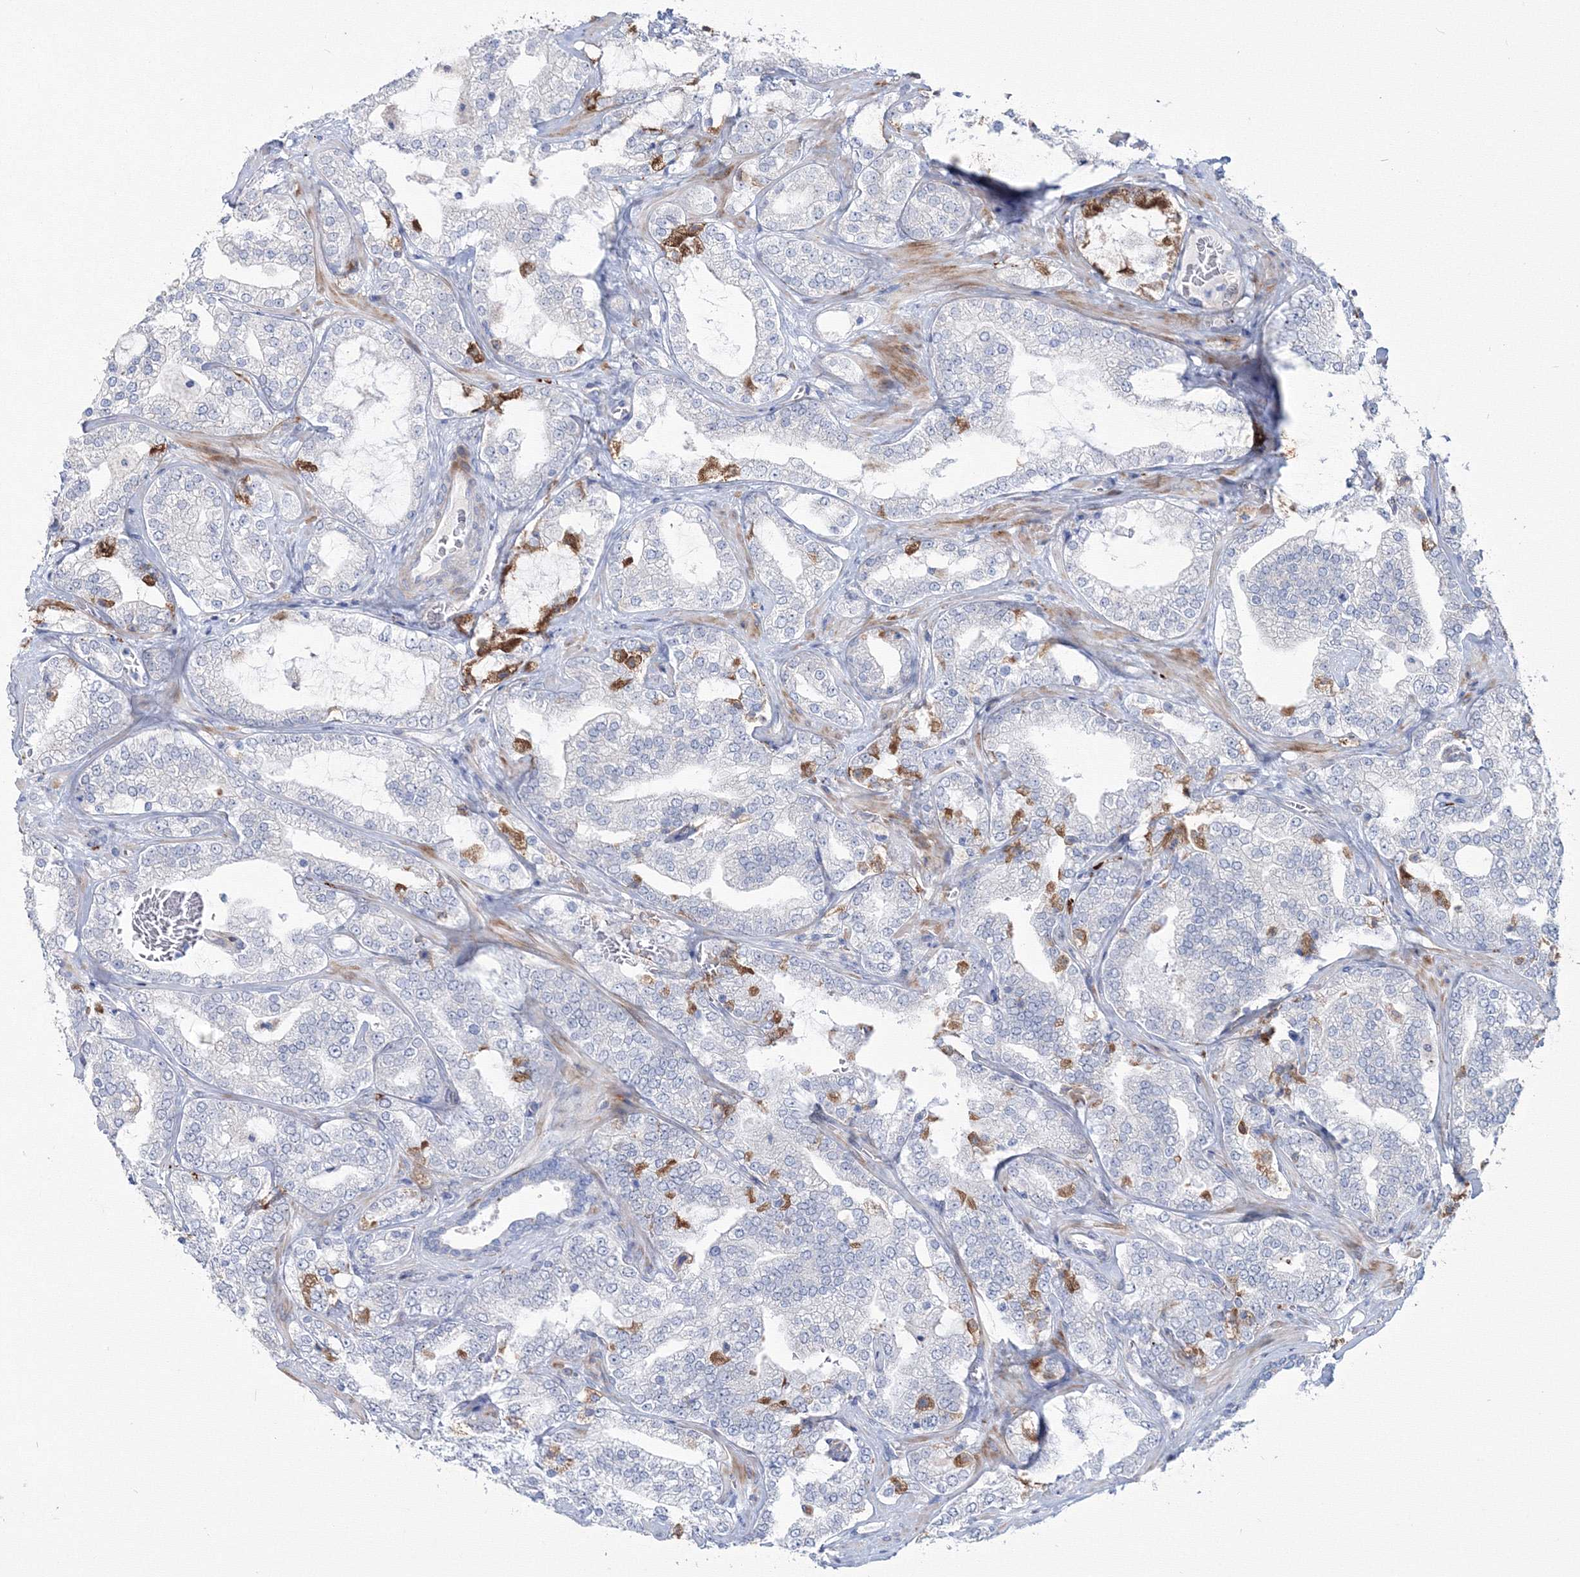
{"staining": {"intensity": "negative", "quantity": "none", "location": "none"}, "tissue": "prostate cancer", "cell_type": "Tumor cells", "image_type": "cancer", "snomed": [{"axis": "morphology", "description": "Adenocarcinoma, High grade"}, {"axis": "topography", "description": "Prostate"}], "caption": "Micrograph shows no significant protein expression in tumor cells of prostate cancer (high-grade adenocarcinoma).", "gene": "HYAL2", "patient": {"sex": "male", "age": 64}}